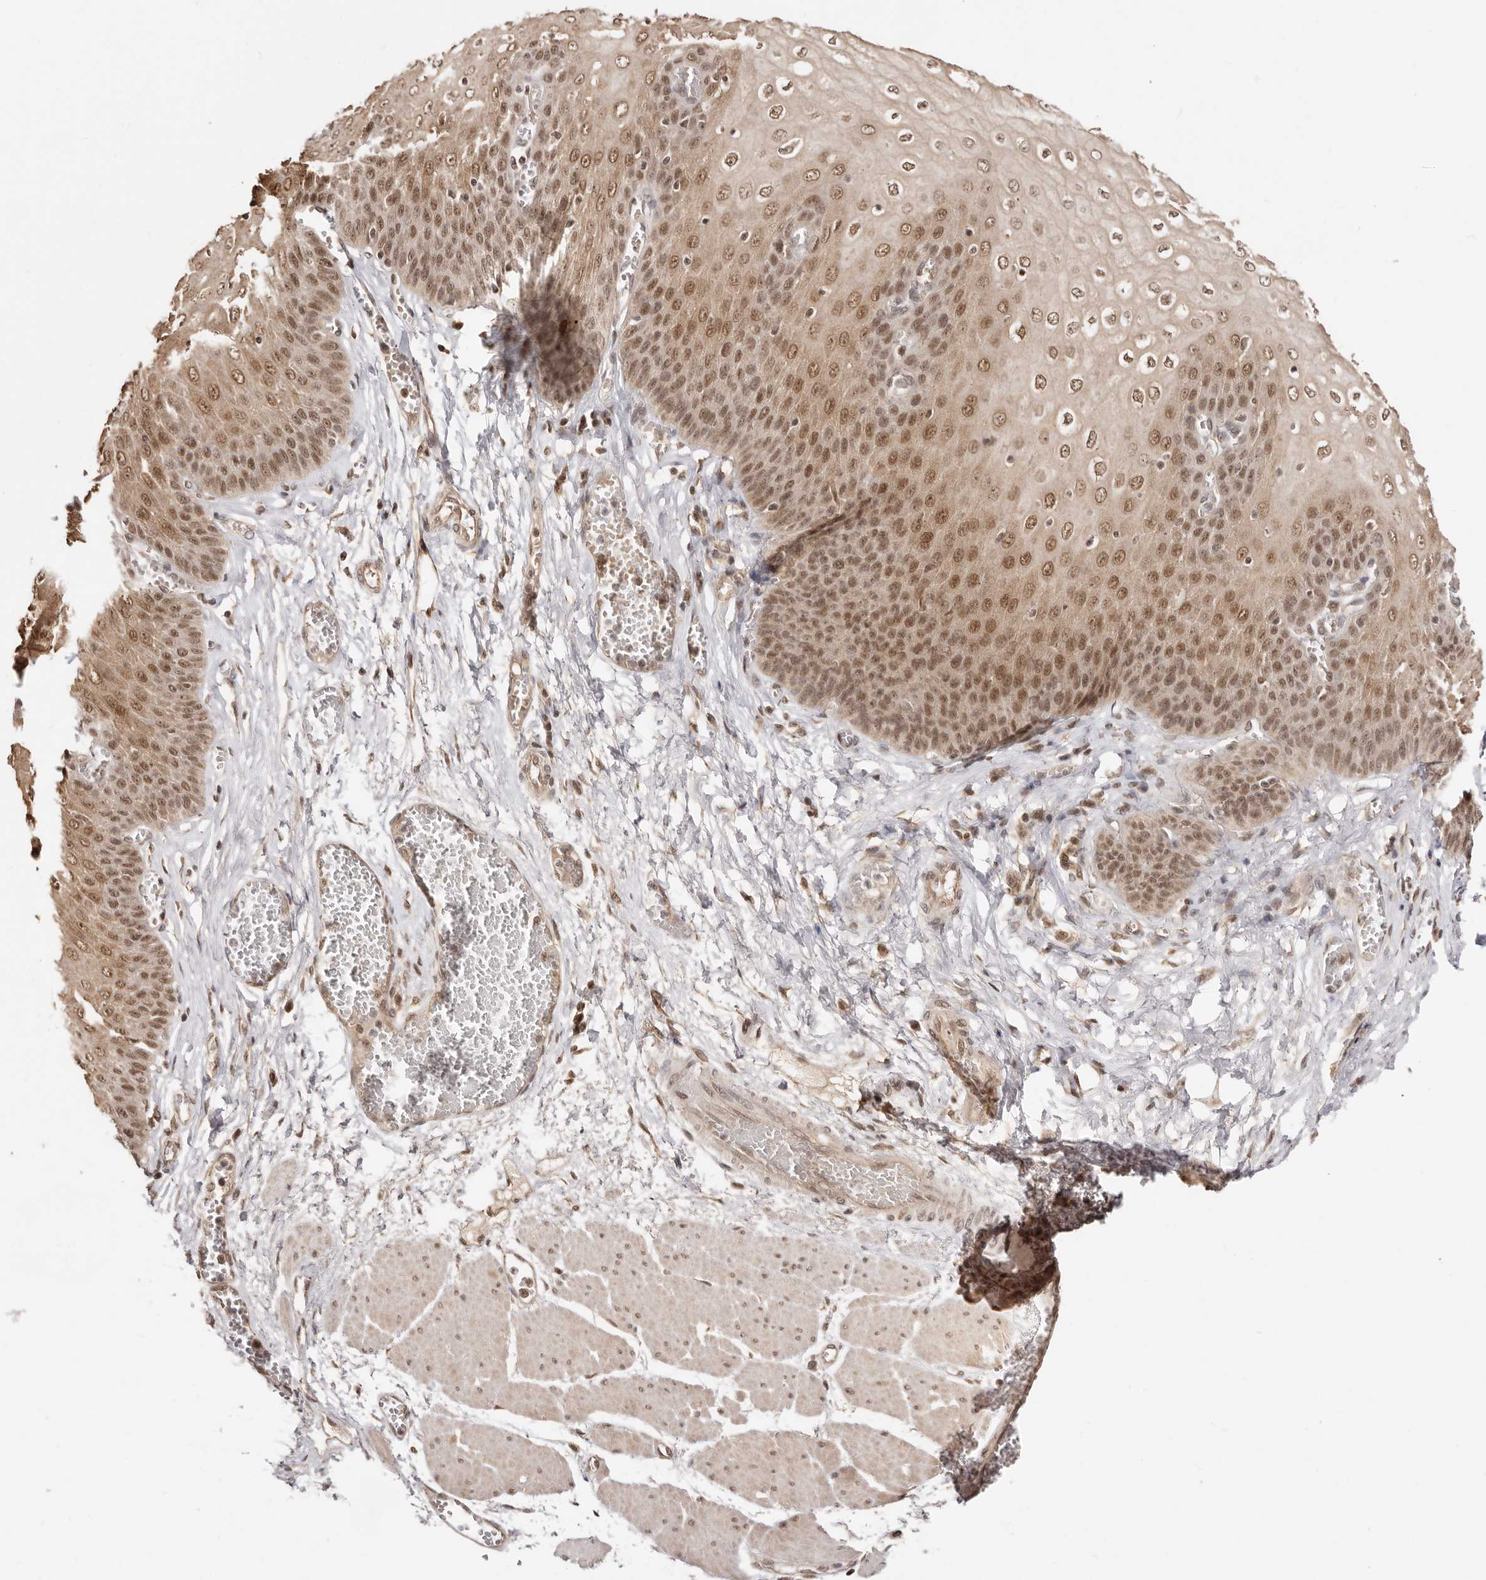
{"staining": {"intensity": "moderate", "quantity": ">75%", "location": "cytoplasmic/membranous,nuclear"}, "tissue": "esophagus", "cell_type": "Squamous epithelial cells", "image_type": "normal", "snomed": [{"axis": "morphology", "description": "Normal tissue, NOS"}, {"axis": "topography", "description": "Esophagus"}], "caption": "This photomicrograph demonstrates immunohistochemistry (IHC) staining of normal human esophagus, with medium moderate cytoplasmic/membranous,nuclear positivity in approximately >75% of squamous epithelial cells.", "gene": "MED8", "patient": {"sex": "male", "age": 60}}